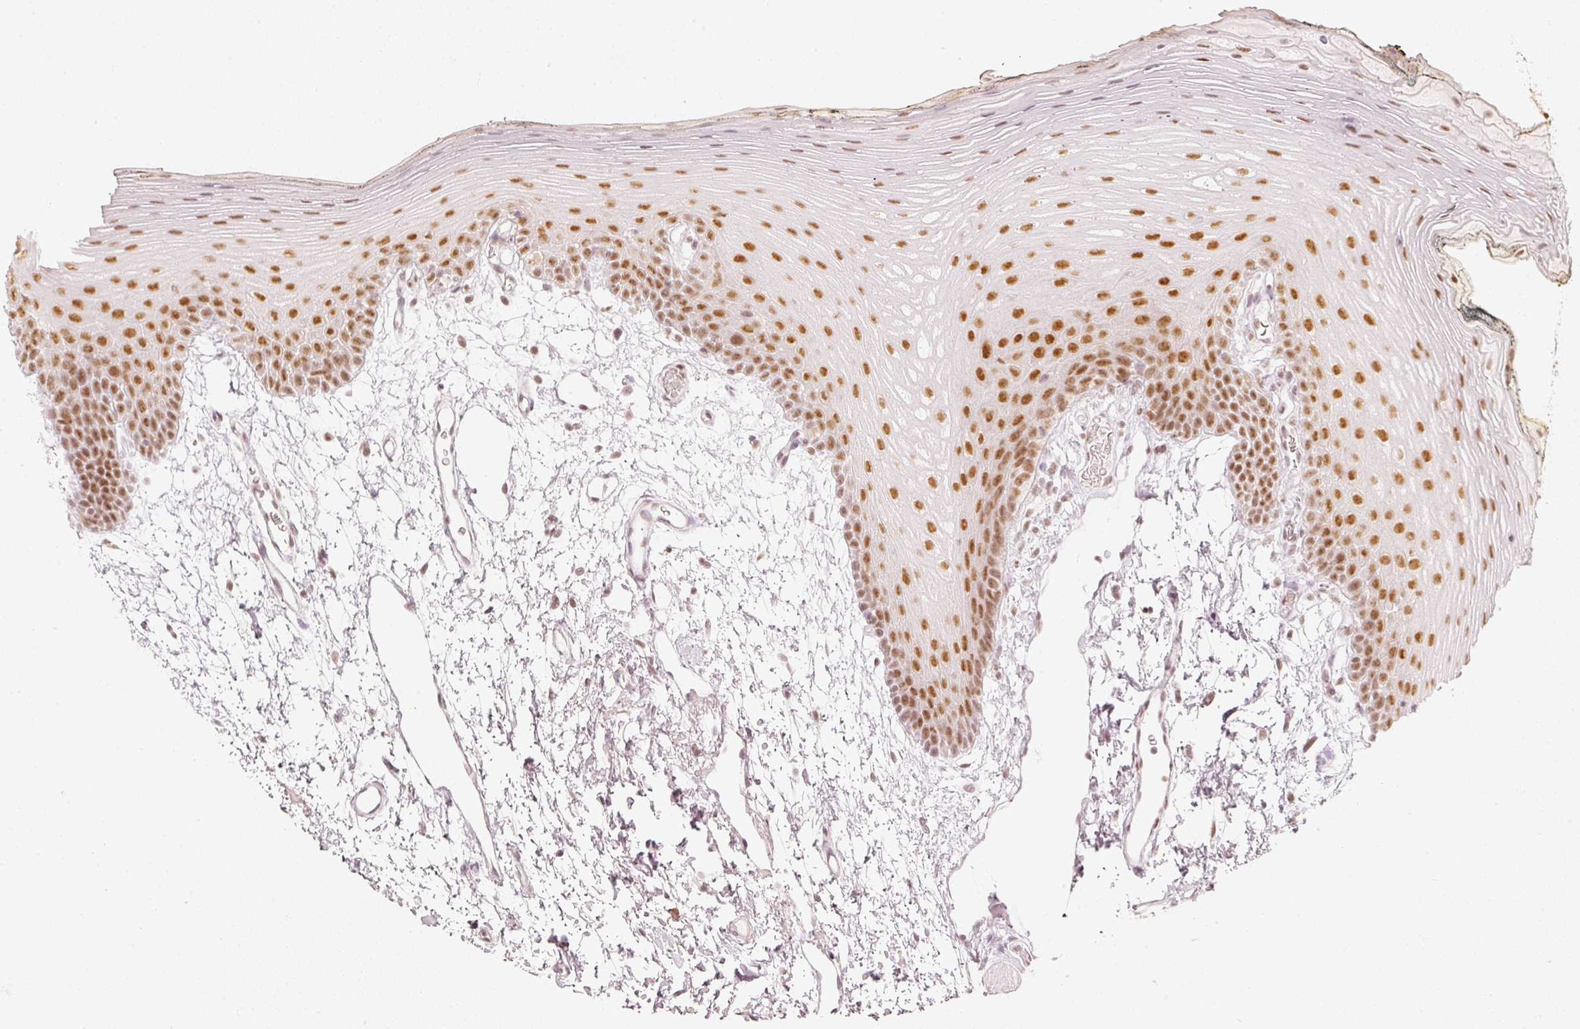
{"staining": {"intensity": "strong", "quantity": ">75%", "location": "nuclear"}, "tissue": "oral mucosa", "cell_type": "Squamous epithelial cells", "image_type": "normal", "snomed": [{"axis": "morphology", "description": "Normal tissue, NOS"}, {"axis": "morphology", "description": "Squamous cell carcinoma, NOS"}, {"axis": "topography", "description": "Oral tissue"}, {"axis": "topography", "description": "Head-Neck"}], "caption": "Protein staining displays strong nuclear positivity in approximately >75% of squamous epithelial cells in normal oral mucosa. (DAB (3,3'-diaminobenzidine) IHC, brown staining for protein, blue staining for nuclei).", "gene": "PPP1R10", "patient": {"sex": "female", "age": 81}}